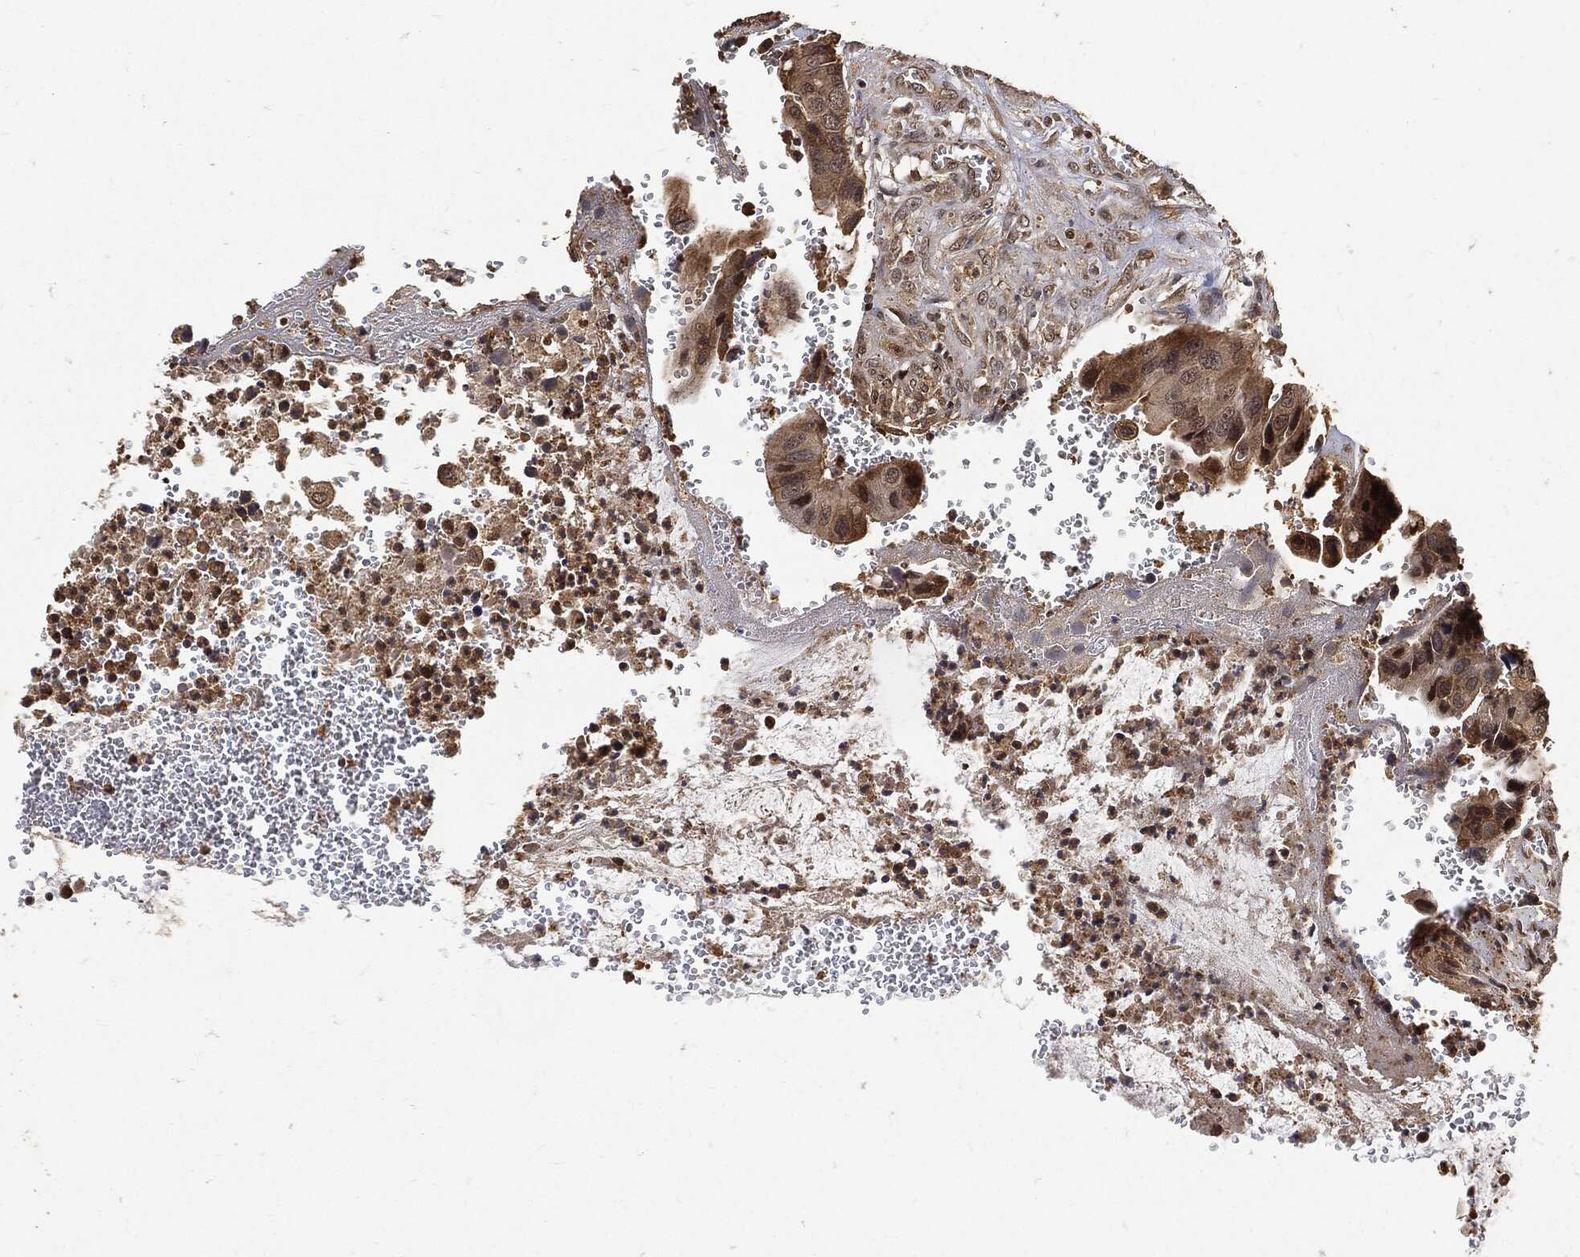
{"staining": {"intensity": "moderate", "quantity": ">75%", "location": "cytoplasmic/membranous"}, "tissue": "colorectal cancer", "cell_type": "Tumor cells", "image_type": "cancer", "snomed": [{"axis": "morphology", "description": "Adenocarcinoma, NOS"}, {"axis": "topography", "description": "Colon"}], "caption": "A photomicrograph showing moderate cytoplasmic/membranous positivity in approximately >75% of tumor cells in colorectal cancer, as visualized by brown immunohistochemical staining.", "gene": "ZNF226", "patient": {"sex": "female", "age": 78}}